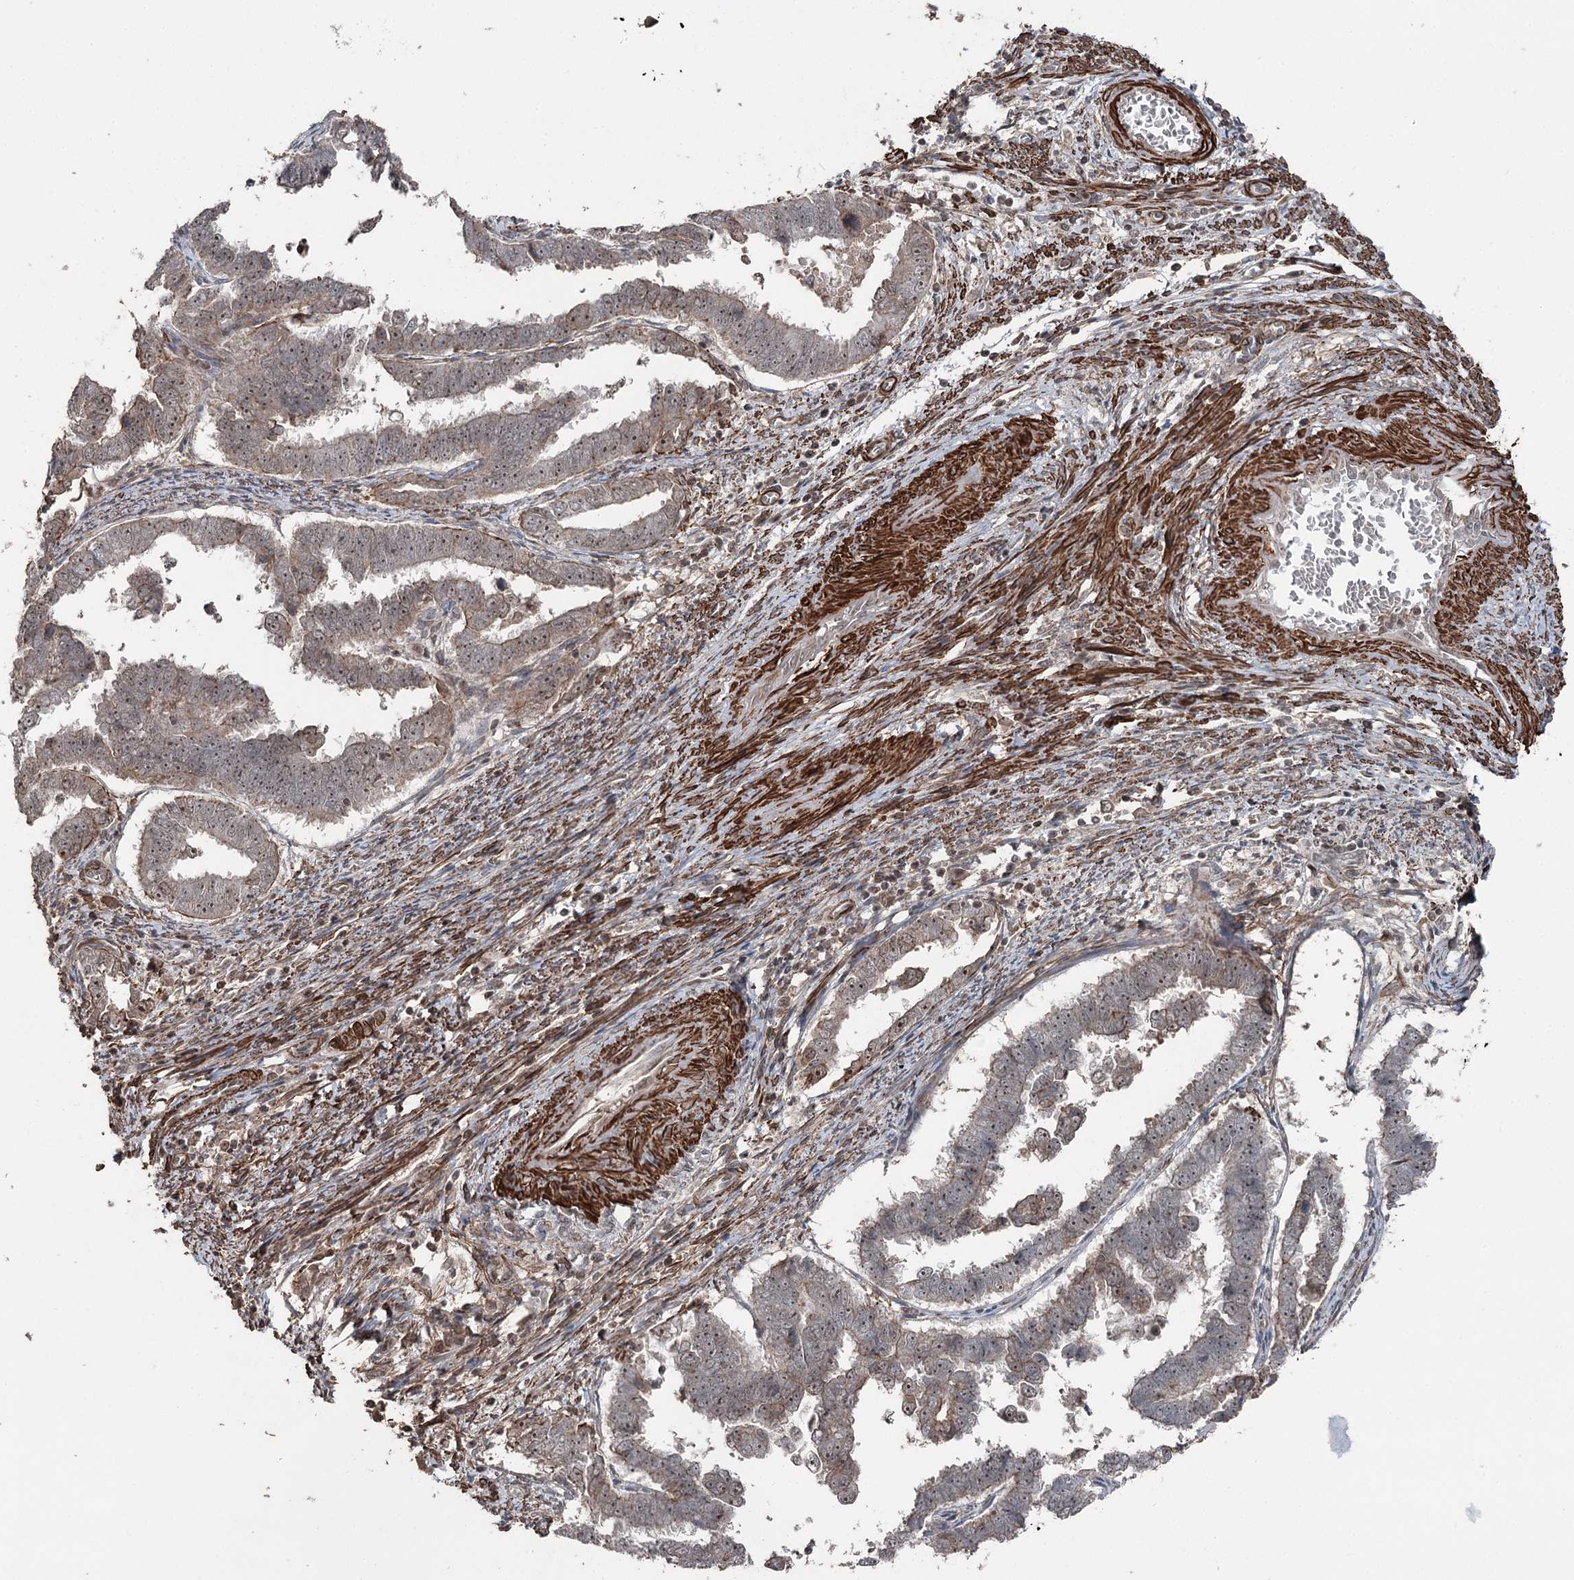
{"staining": {"intensity": "weak", "quantity": ">75%", "location": "nuclear"}, "tissue": "endometrial cancer", "cell_type": "Tumor cells", "image_type": "cancer", "snomed": [{"axis": "morphology", "description": "Adenocarcinoma, NOS"}, {"axis": "topography", "description": "Endometrium"}], "caption": "The image demonstrates a brown stain indicating the presence of a protein in the nuclear of tumor cells in endometrial cancer.", "gene": "CCDC82", "patient": {"sex": "female", "age": 75}}